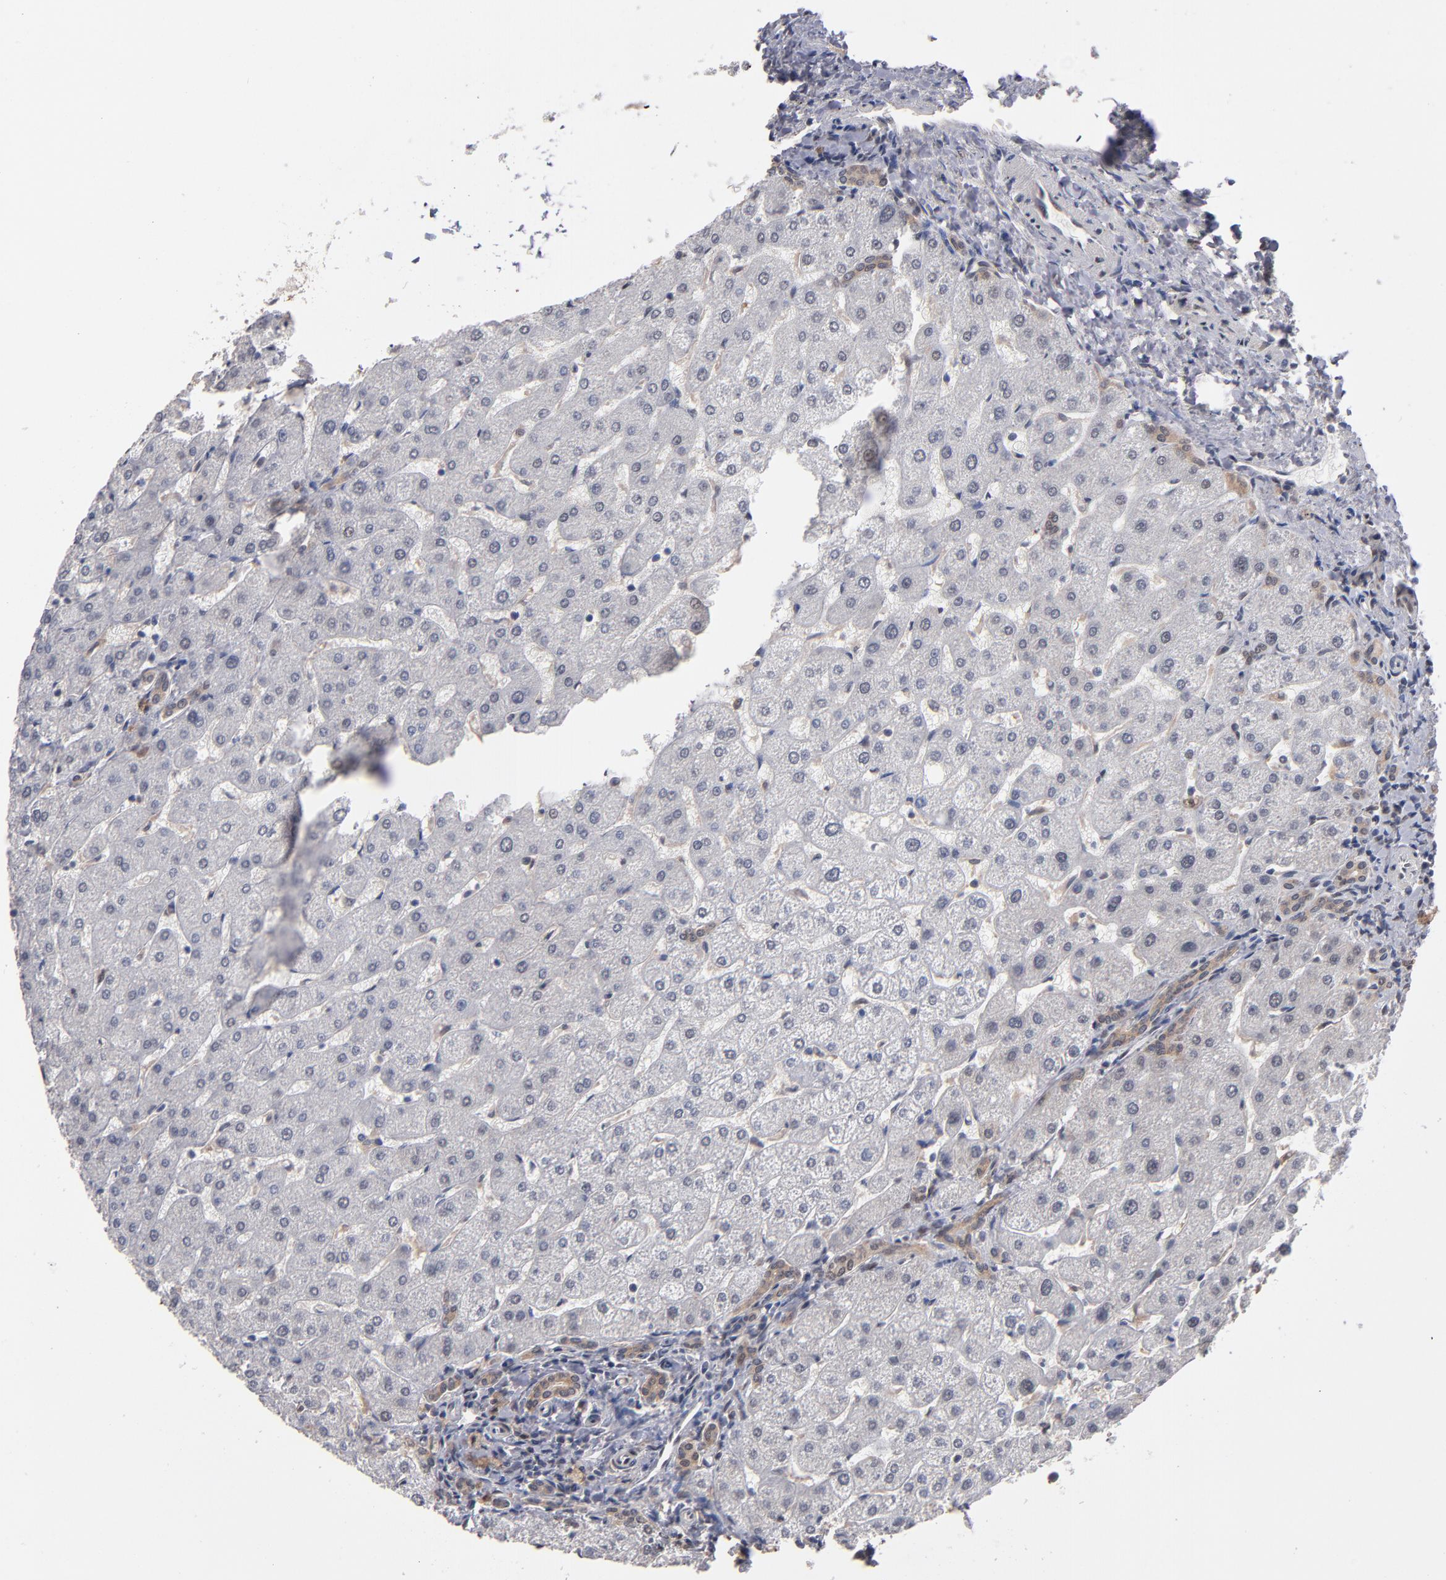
{"staining": {"intensity": "moderate", "quantity": ">75%", "location": "cytoplasmic/membranous"}, "tissue": "liver", "cell_type": "Cholangiocytes", "image_type": "normal", "snomed": [{"axis": "morphology", "description": "Normal tissue, NOS"}, {"axis": "topography", "description": "Liver"}], "caption": "DAB (3,3'-diaminobenzidine) immunohistochemical staining of unremarkable liver exhibits moderate cytoplasmic/membranous protein staining in about >75% of cholangiocytes.", "gene": "HUWE1", "patient": {"sex": "male", "age": 67}}